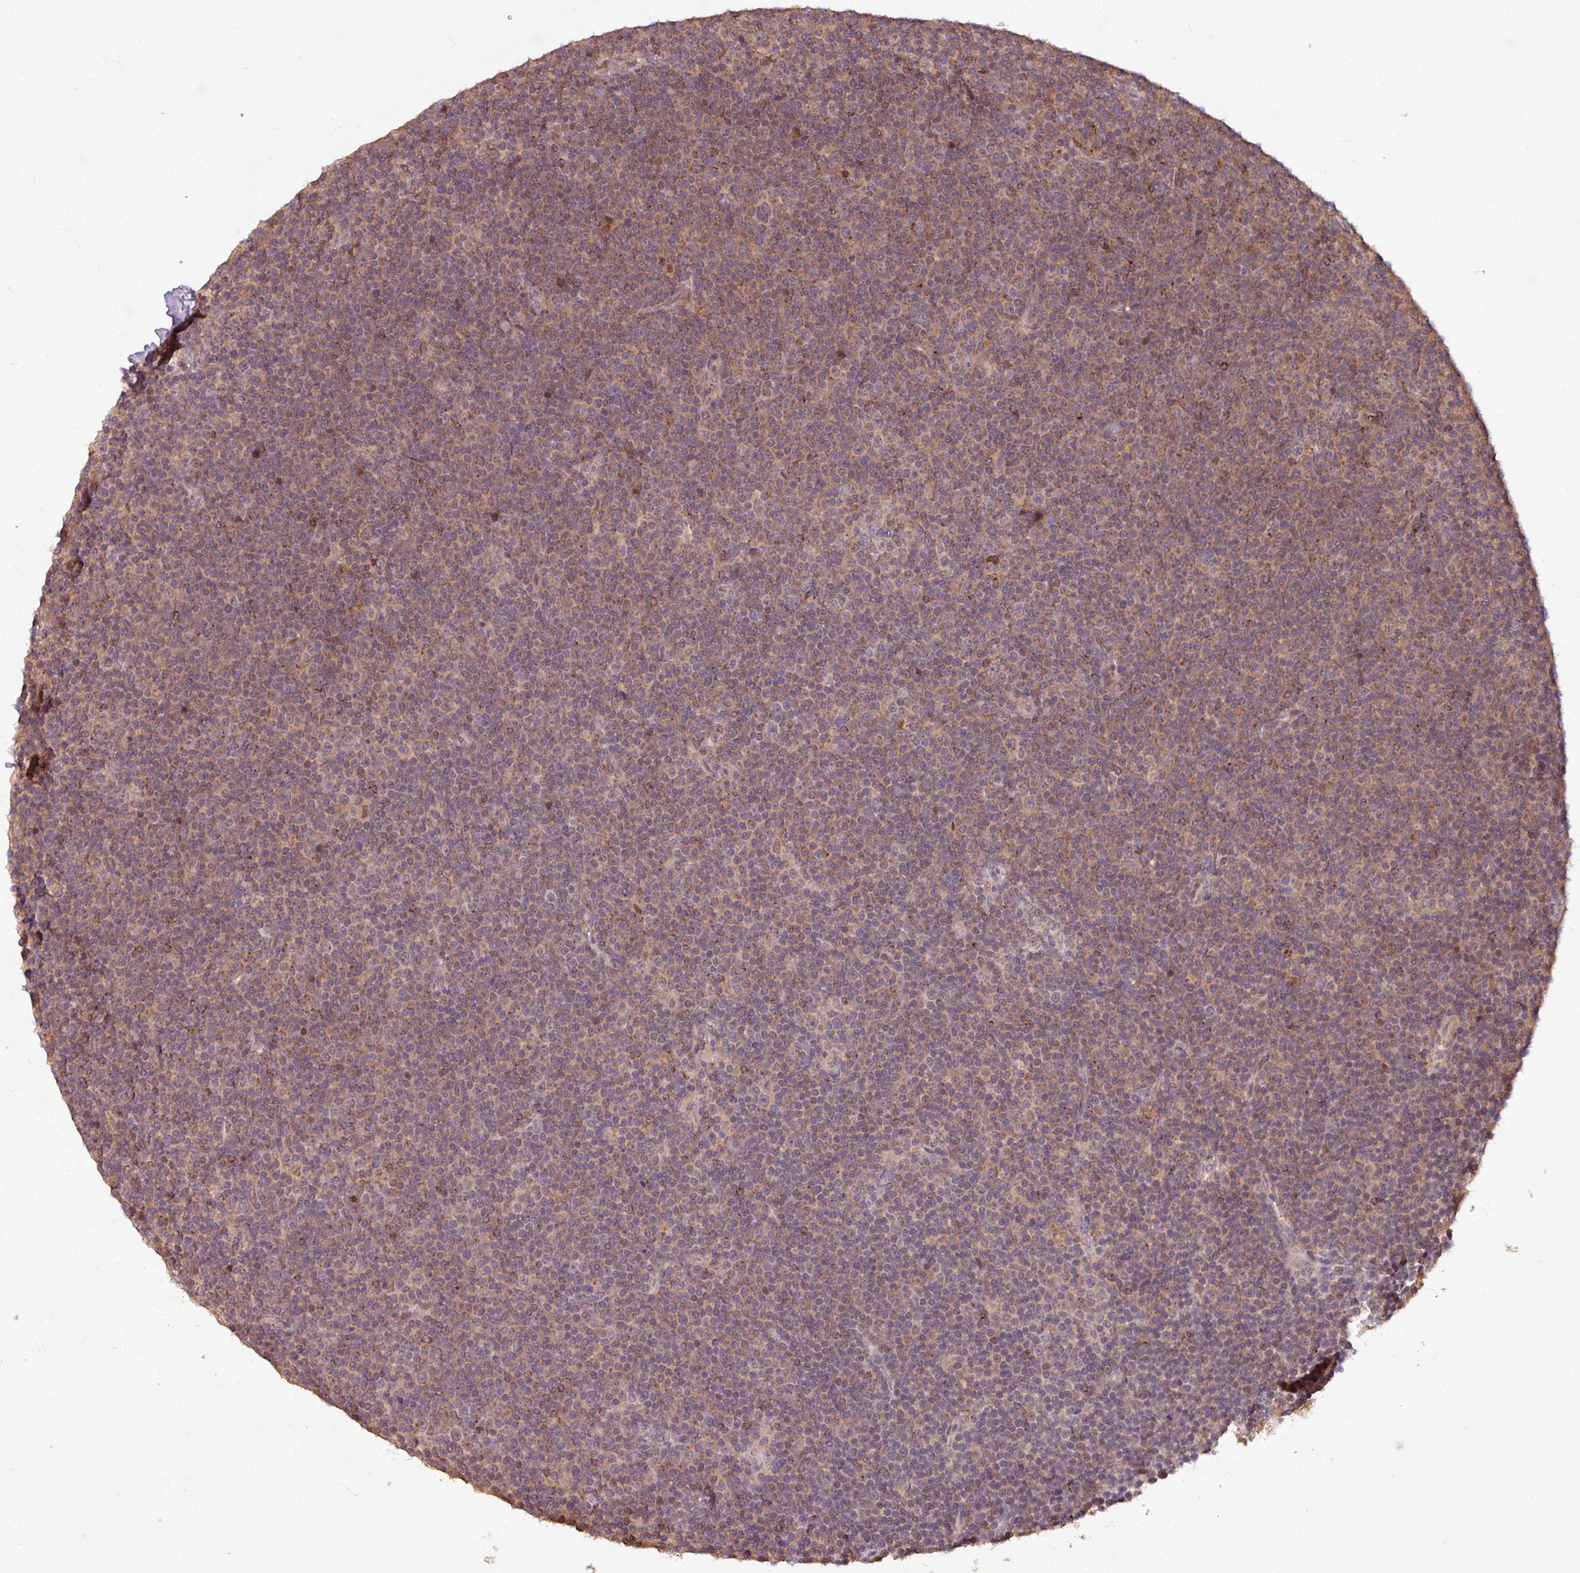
{"staining": {"intensity": "moderate", "quantity": "25%-75%", "location": "cytoplasmic/membranous"}, "tissue": "lymphoma", "cell_type": "Tumor cells", "image_type": "cancer", "snomed": [{"axis": "morphology", "description": "Malignant lymphoma, non-Hodgkin's type, Low grade"}, {"axis": "topography", "description": "Lymph node"}], "caption": "Tumor cells exhibit medium levels of moderate cytoplasmic/membranous staining in about 25%-75% of cells in human malignant lymphoma, non-Hodgkin's type (low-grade).", "gene": "OR6B1", "patient": {"sex": "female", "age": 67}}